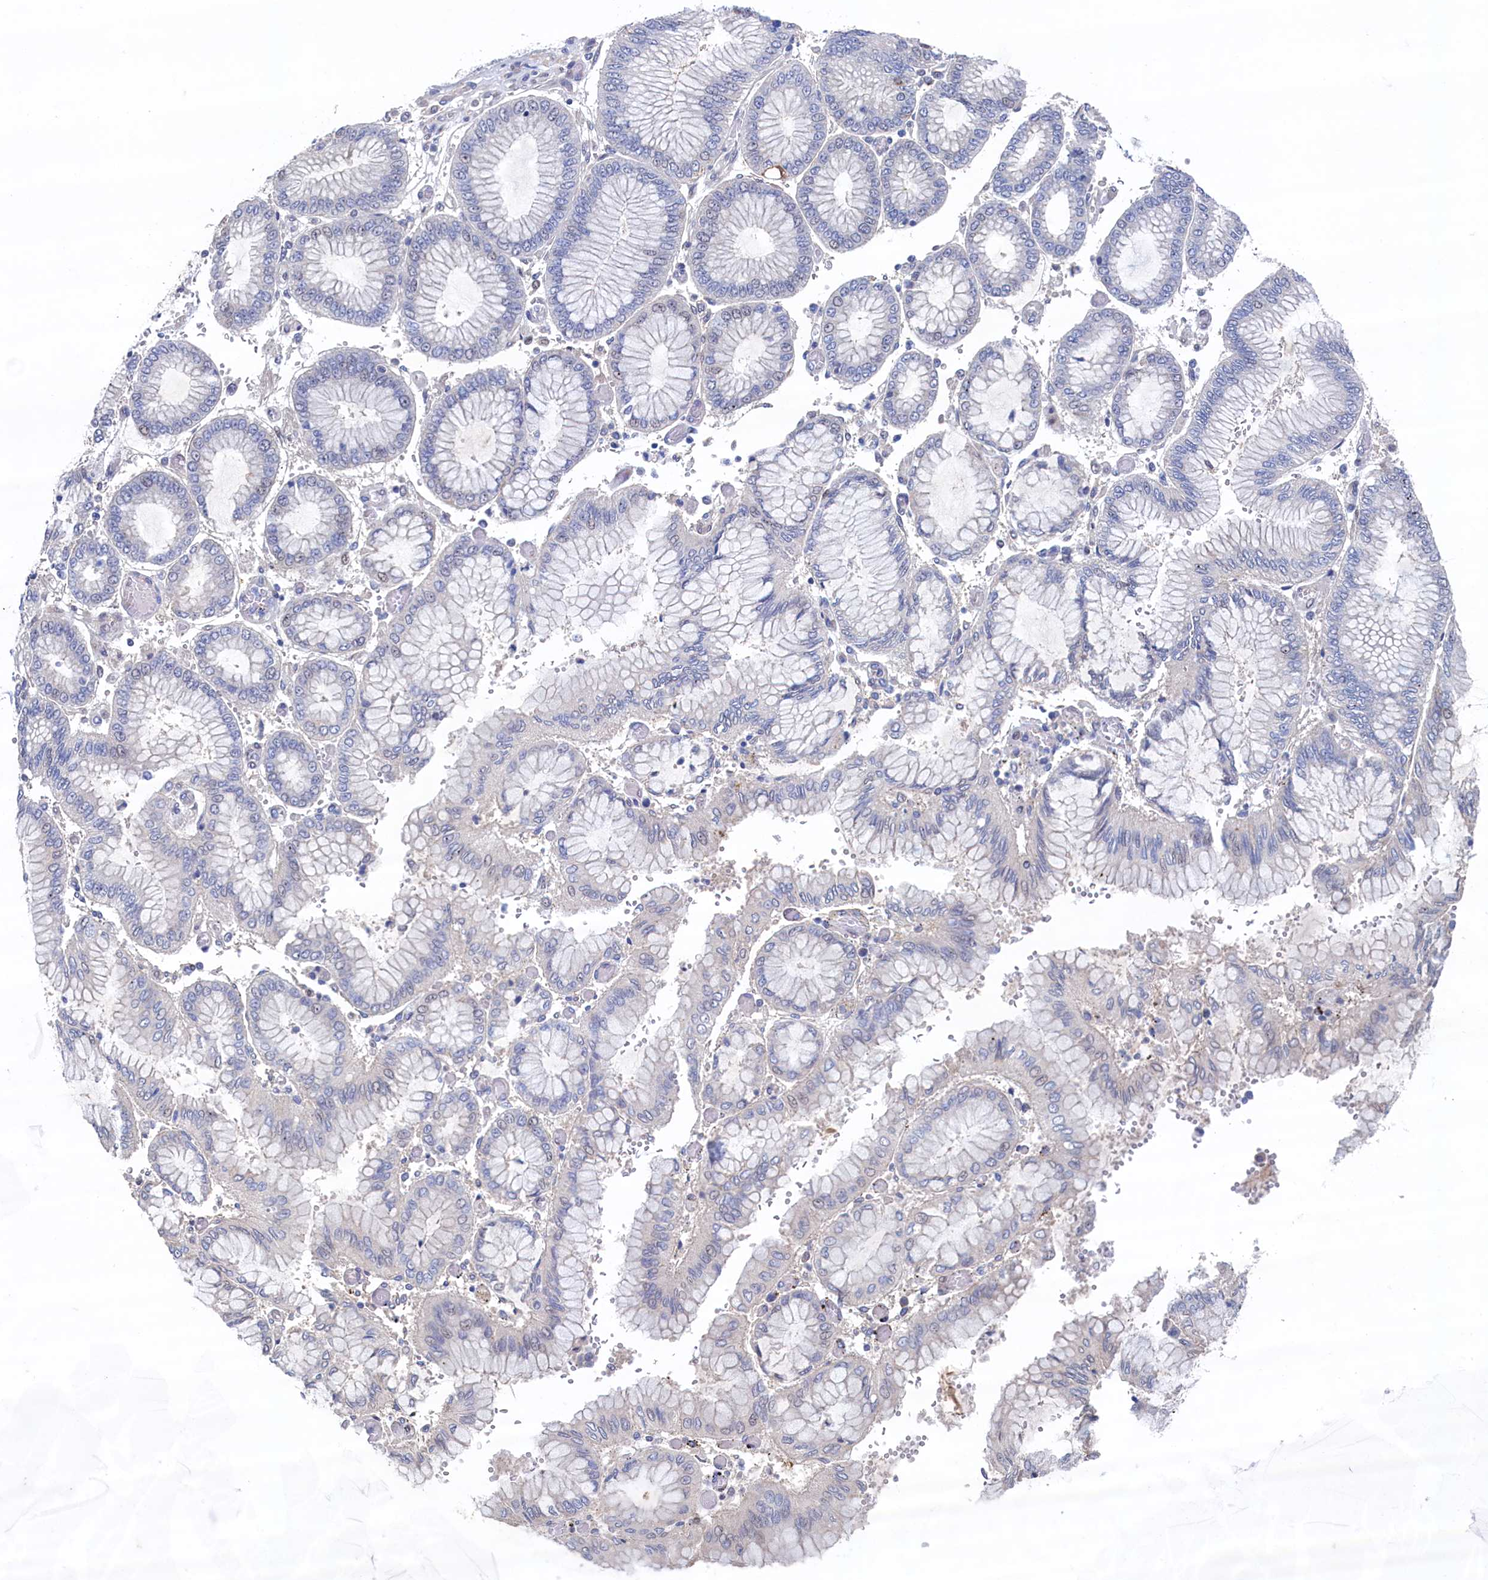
{"staining": {"intensity": "negative", "quantity": "none", "location": "none"}, "tissue": "stomach cancer", "cell_type": "Tumor cells", "image_type": "cancer", "snomed": [{"axis": "morphology", "description": "Adenocarcinoma, NOS"}, {"axis": "topography", "description": "Stomach"}], "caption": "Stomach cancer was stained to show a protein in brown. There is no significant expression in tumor cells. (Stains: DAB immunohistochemistry with hematoxylin counter stain, Microscopy: brightfield microscopy at high magnification).", "gene": "CBLIF", "patient": {"sex": "male", "age": 76}}